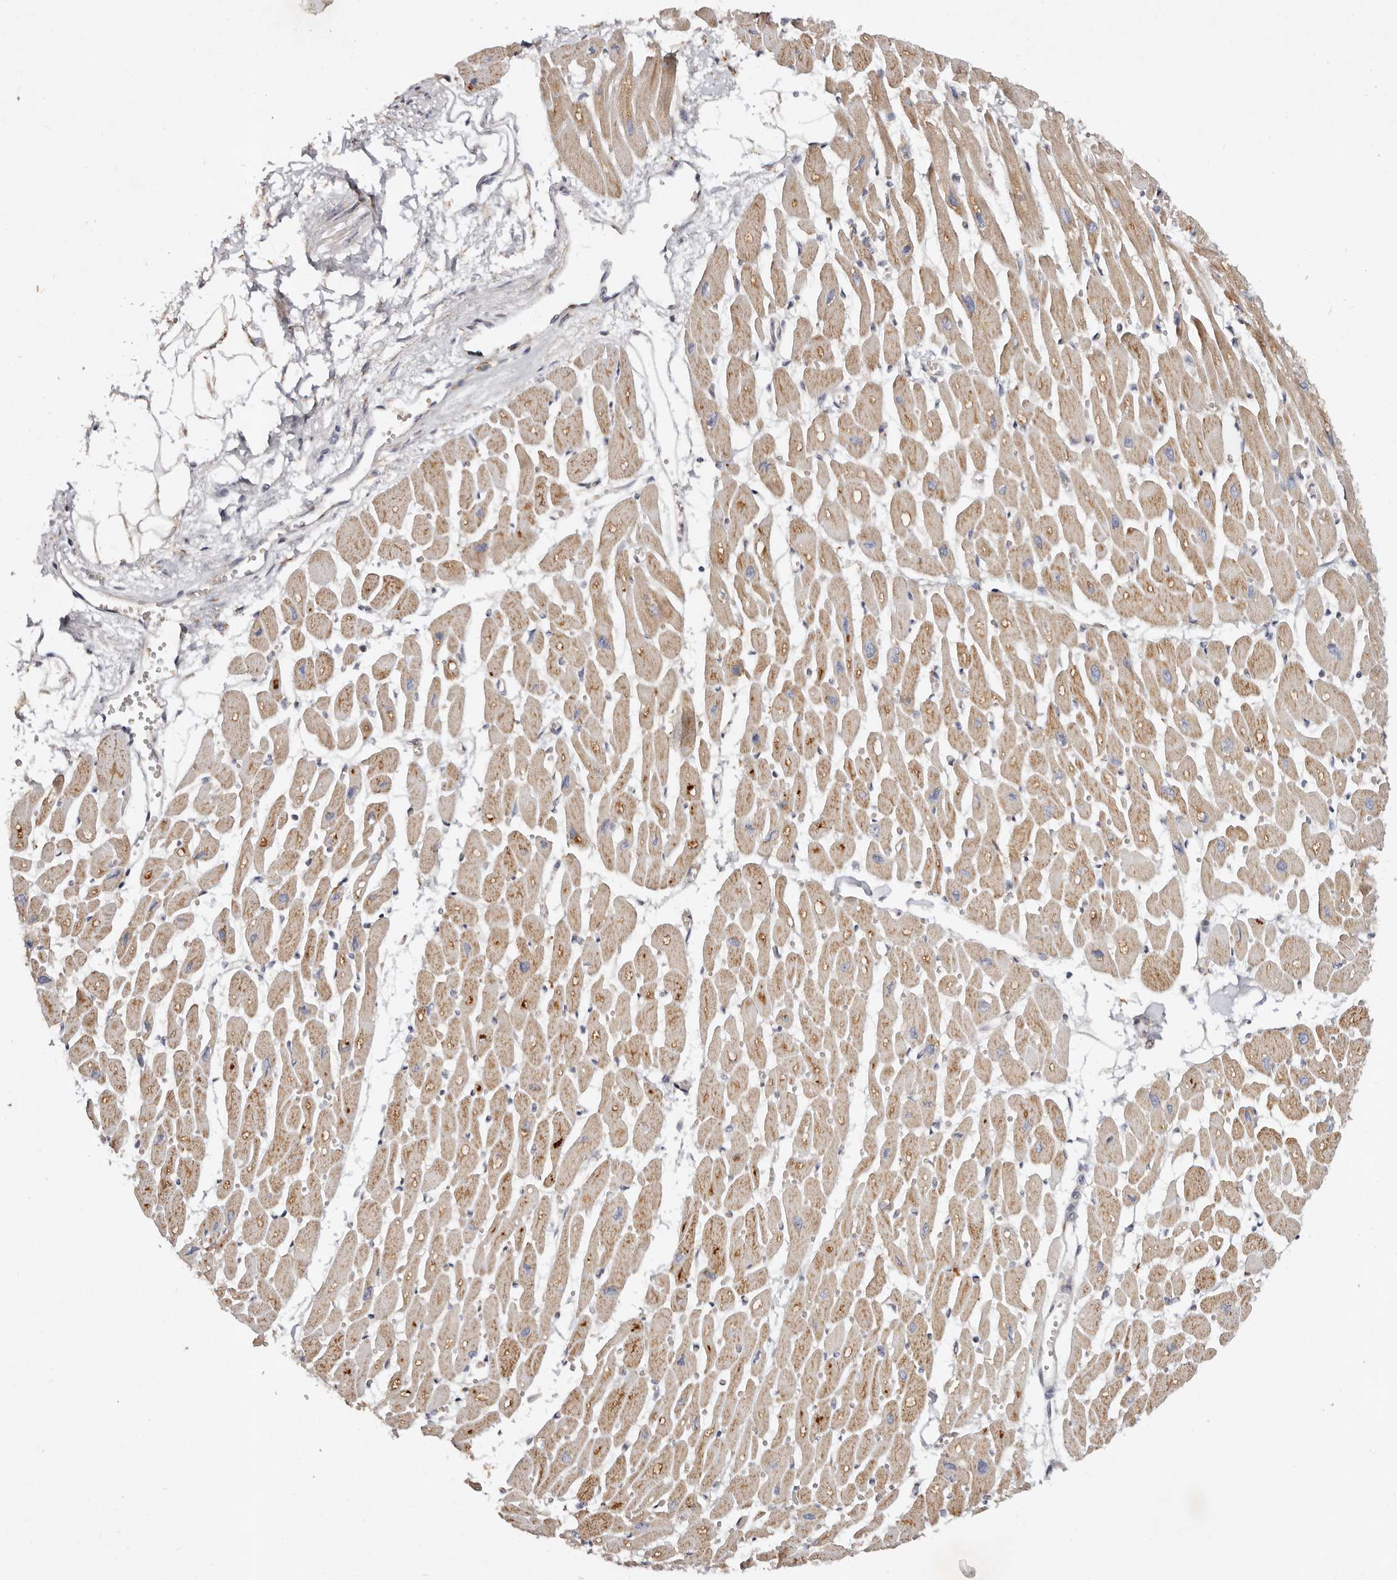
{"staining": {"intensity": "moderate", "quantity": ">75%", "location": "cytoplasmic/membranous"}, "tissue": "heart muscle", "cell_type": "Cardiomyocytes", "image_type": "normal", "snomed": [{"axis": "morphology", "description": "Normal tissue, NOS"}, {"axis": "topography", "description": "Heart"}], "caption": "Immunohistochemistry (IHC) of benign human heart muscle exhibits medium levels of moderate cytoplasmic/membranous expression in approximately >75% of cardiomyocytes.", "gene": "SERPINH1", "patient": {"sex": "female", "age": 54}}